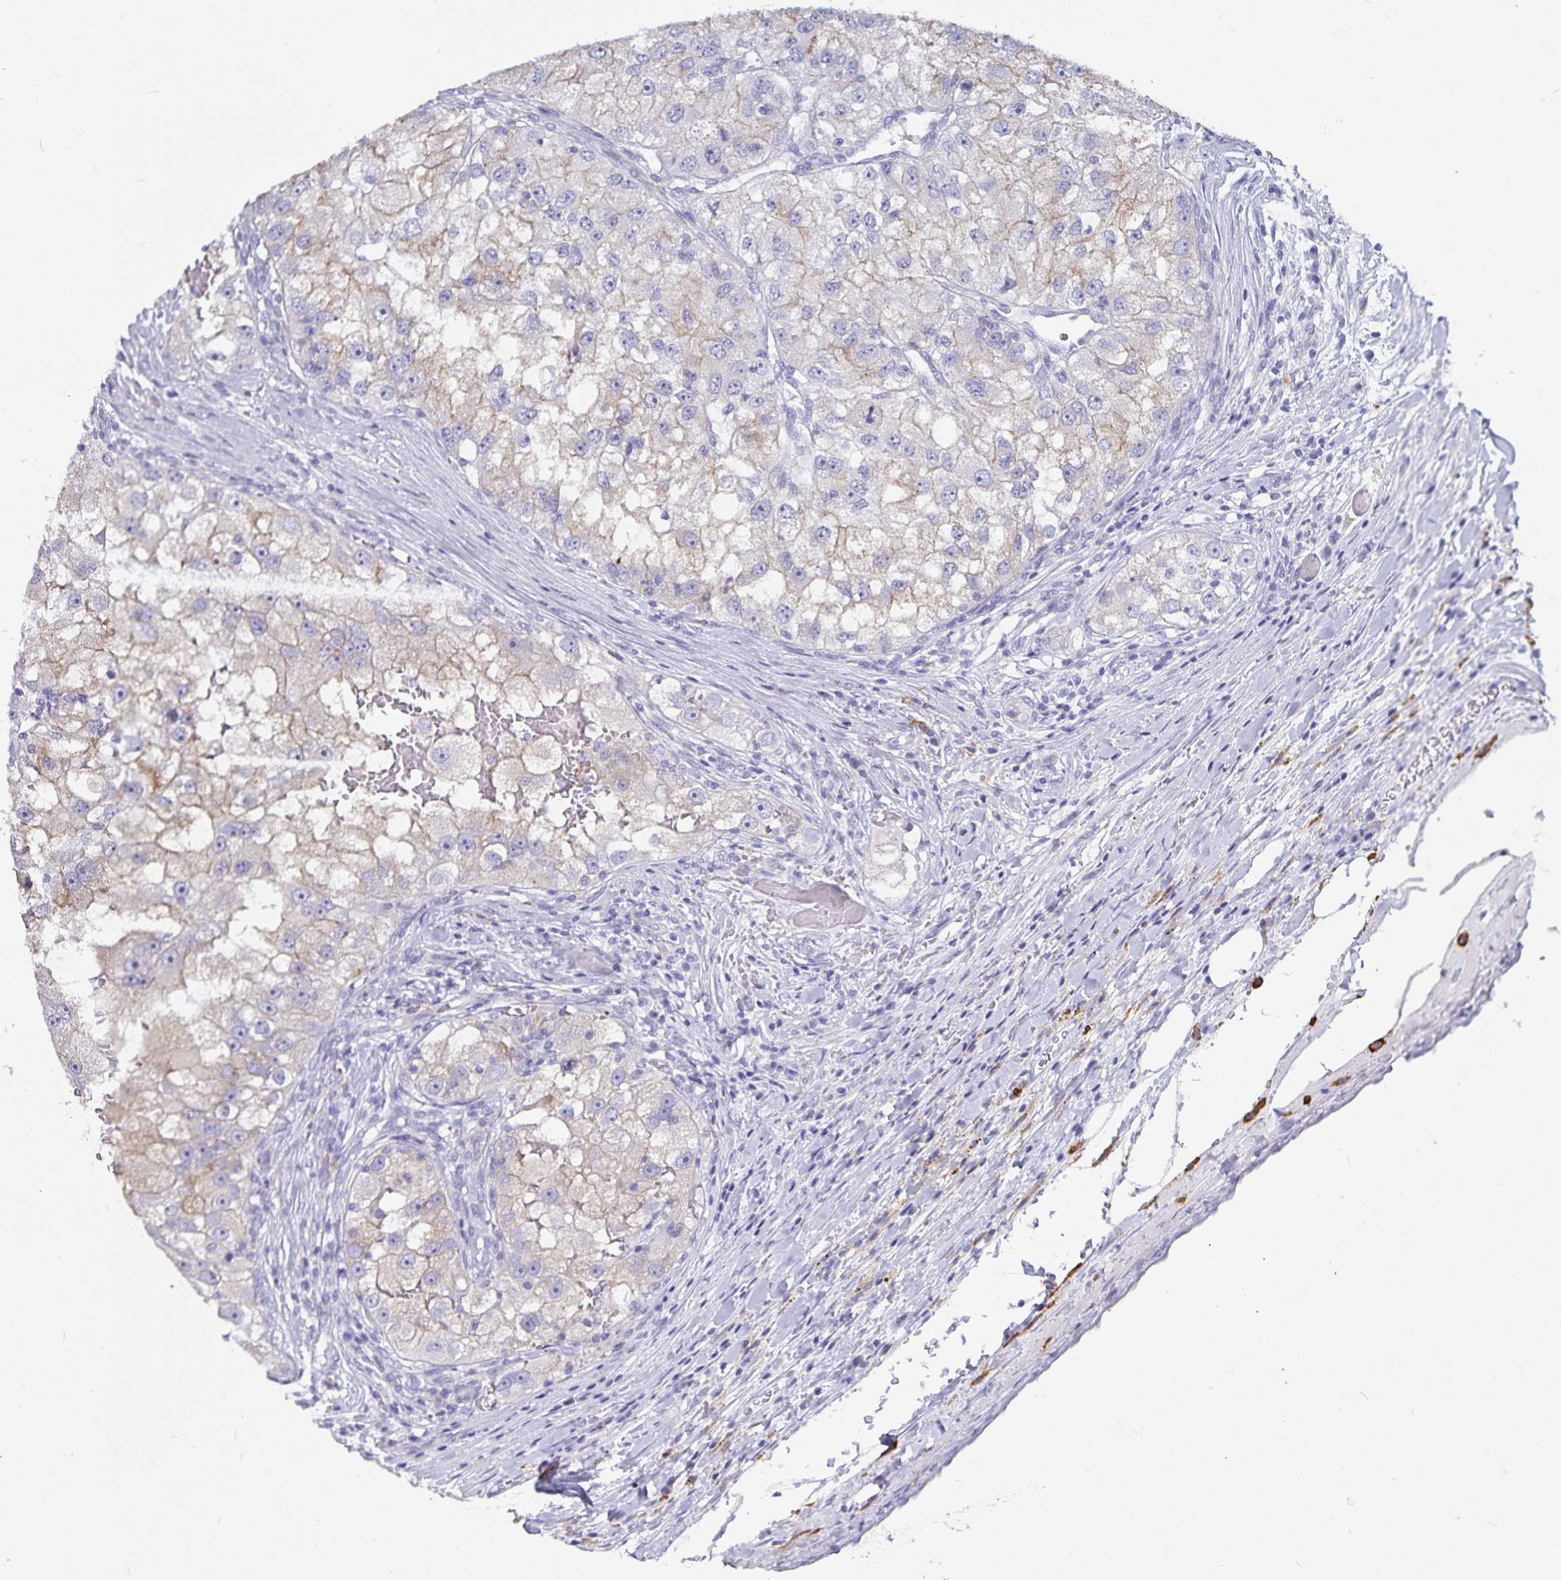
{"staining": {"intensity": "weak", "quantity": "<25%", "location": "cytoplasmic/membranous"}, "tissue": "renal cancer", "cell_type": "Tumor cells", "image_type": "cancer", "snomed": [{"axis": "morphology", "description": "Adenocarcinoma, NOS"}, {"axis": "topography", "description": "Kidney"}], "caption": "Renal adenocarcinoma was stained to show a protein in brown. There is no significant positivity in tumor cells.", "gene": "PLAC1", "patient": {"sex": "male", "age": 63}}